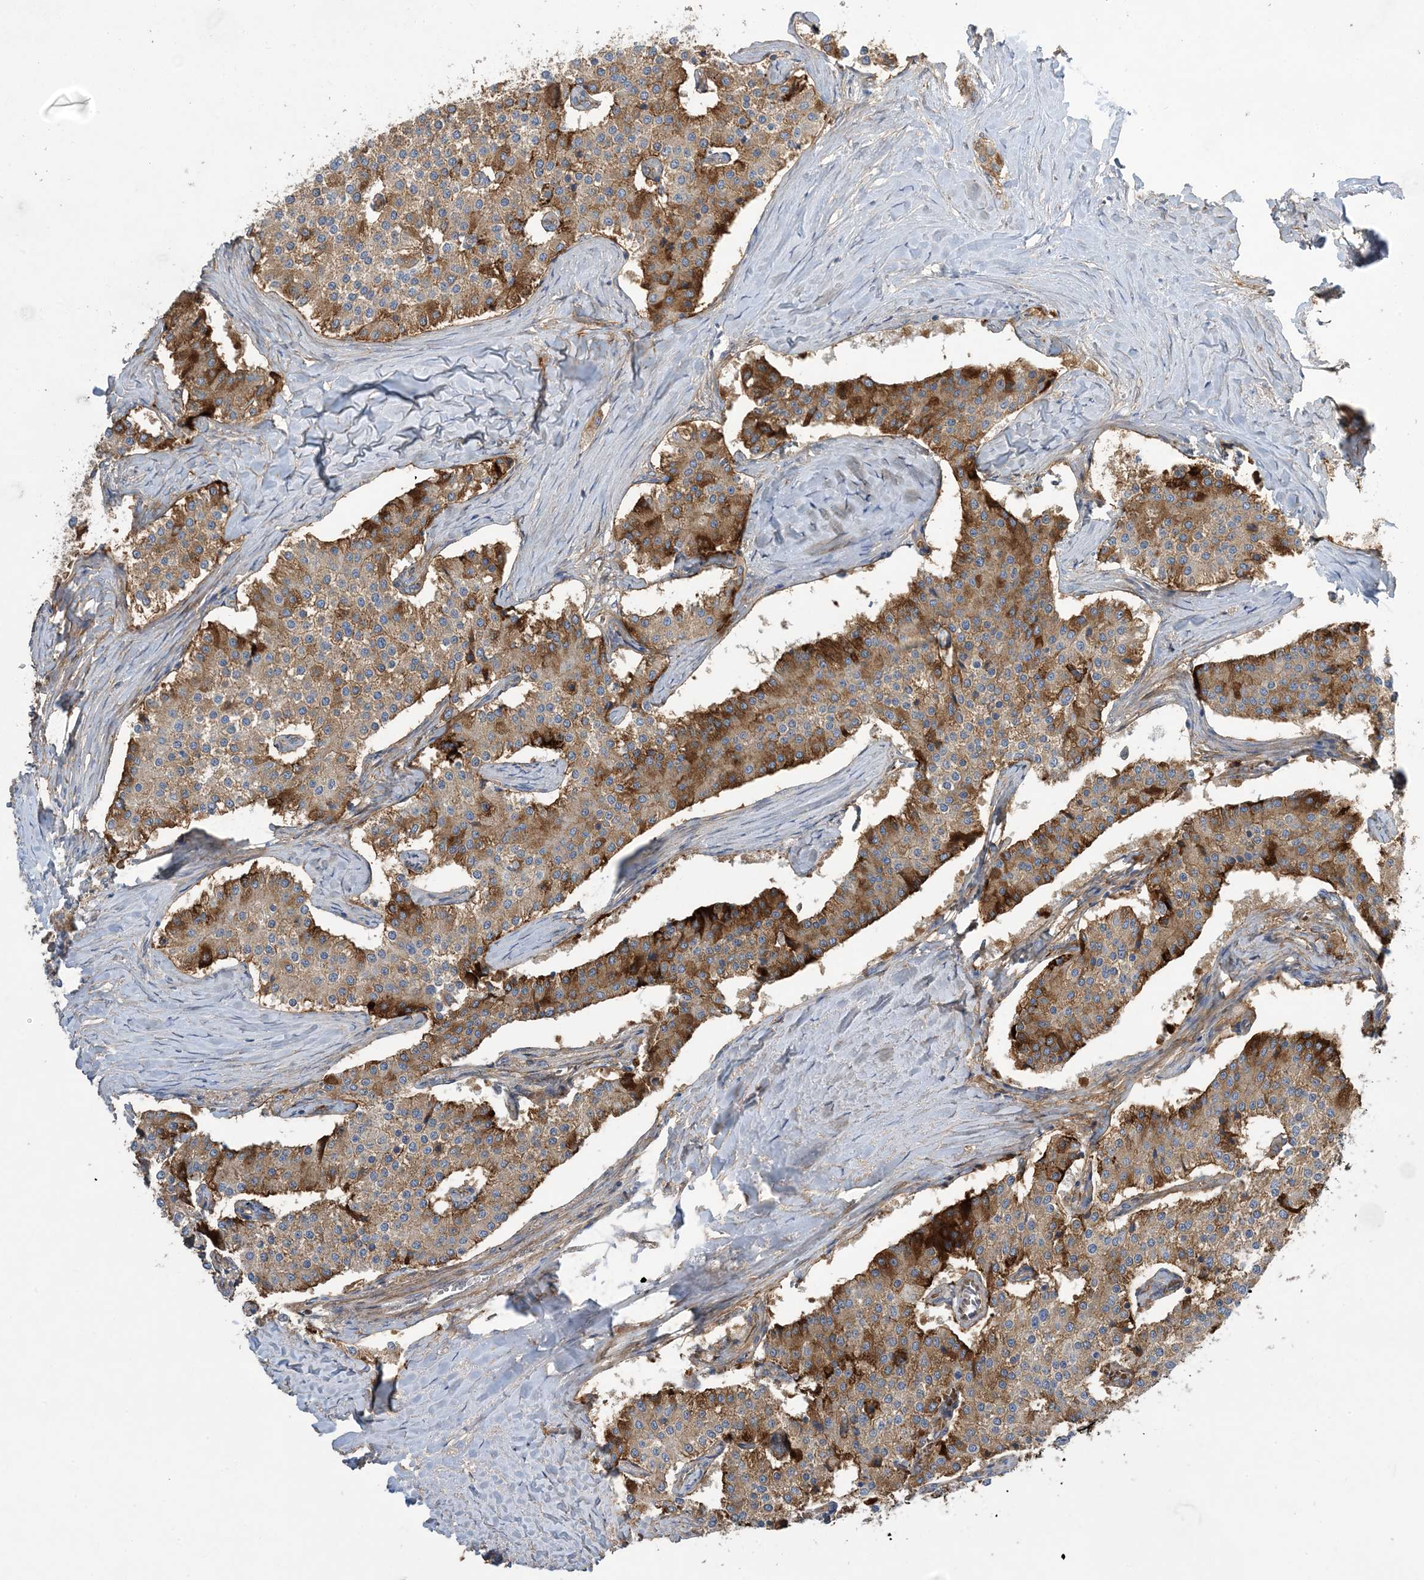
{"staining": {"intensity": "strong", "quantity": ">75%", "location": "cytoplasmic/membranous"}, "tissue": "carcinoid", "cell_type": "Tumor cells", "image_type": "cancer", "snomed": [{"axis": "morphology", "description": "Carcinoid, malignant, NOS"}, {"axis": "topography", "description": "Colon"}], "caption": "This is an image of IHC staining of carcinoid, which shows strong expression in the cytoplasmic/membranous of tumor cells.", "gene": "AOC1", "patient": {"sex": "female", "age": 52}}